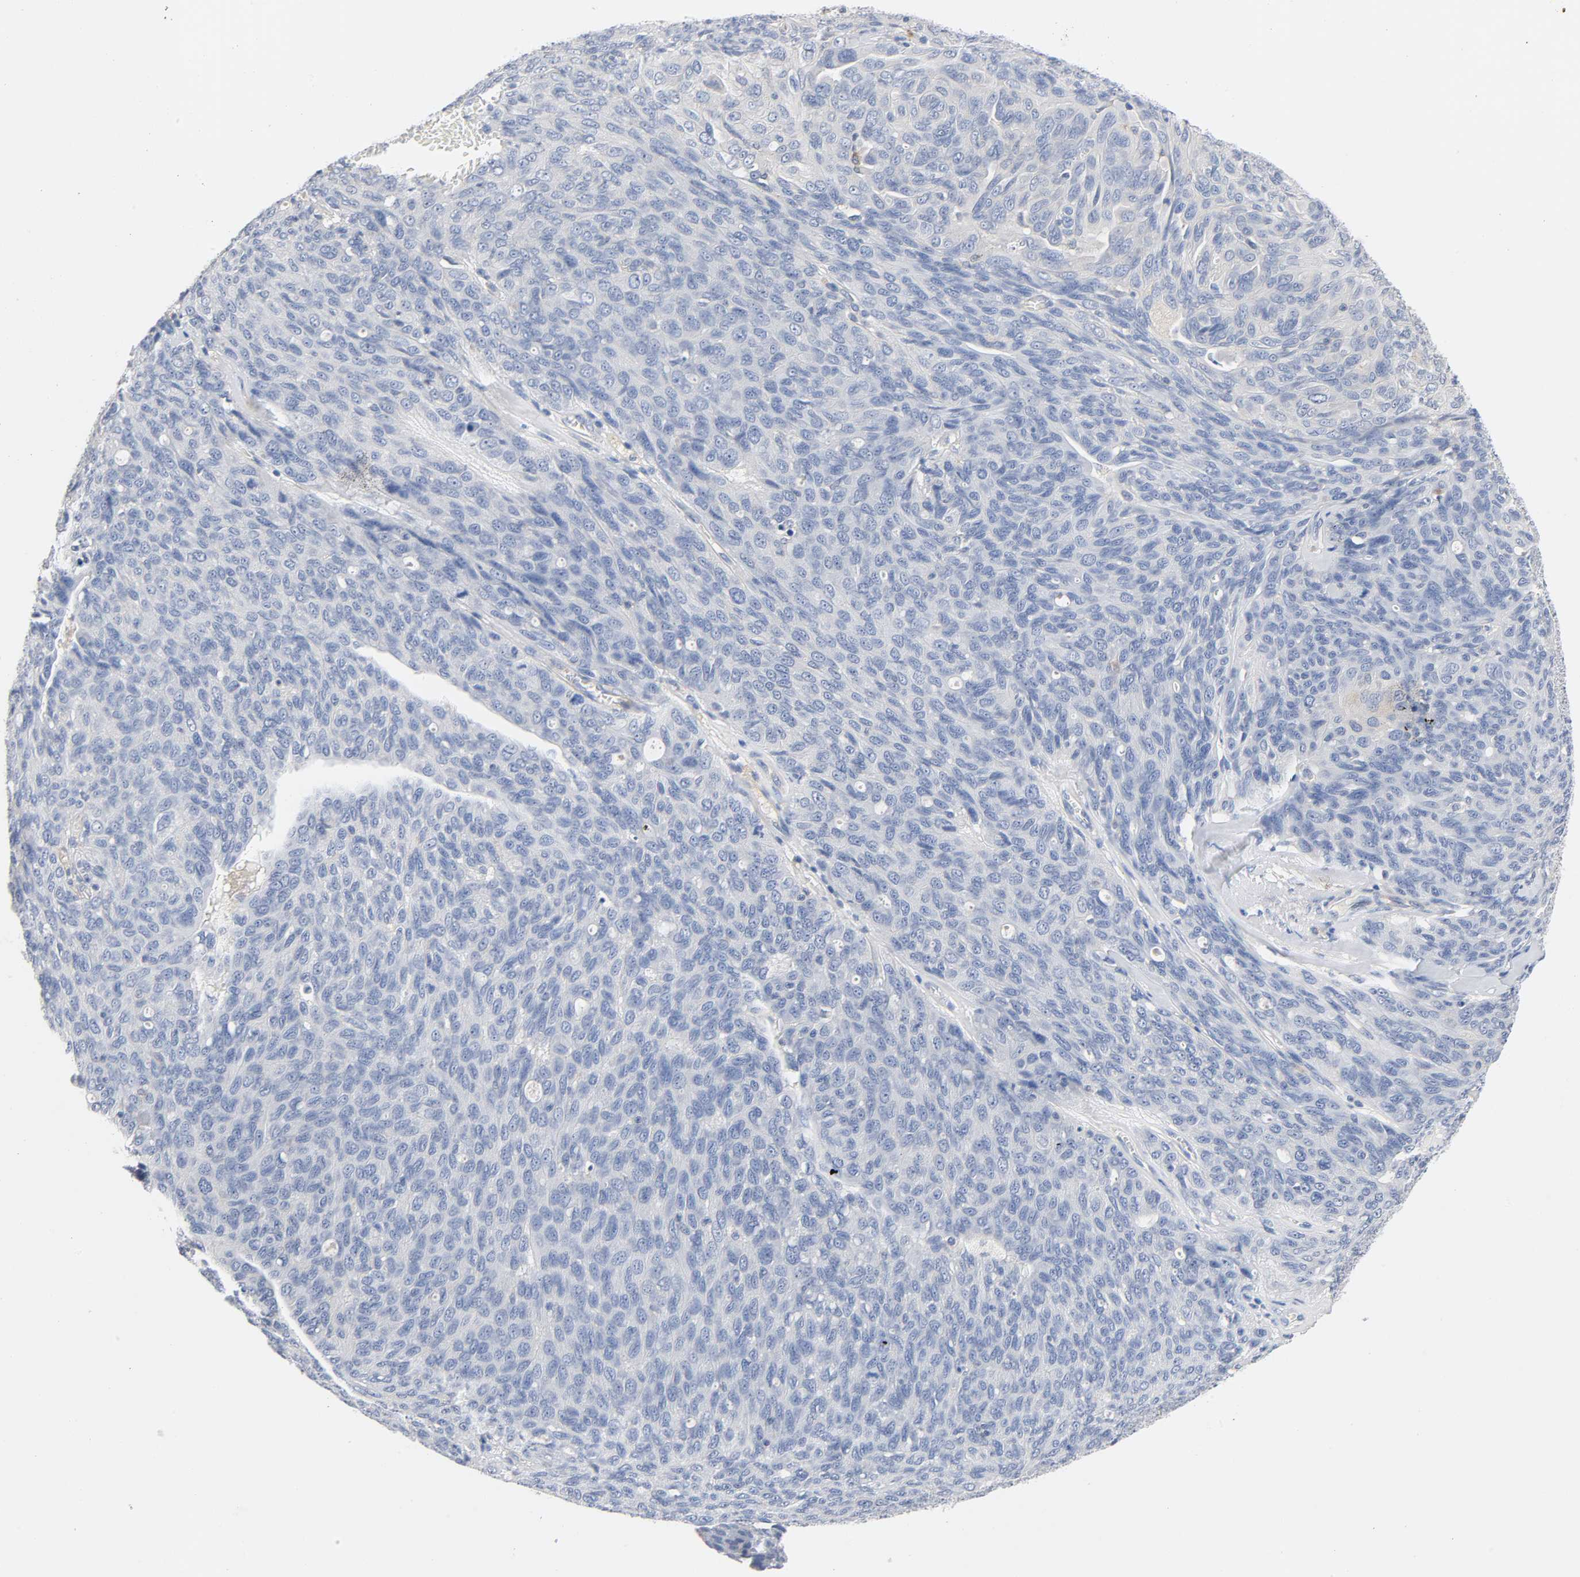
{"staining": {"intensity": "negative", "quantity": "none", "location": "none"}, "tissue": "ovarian cancer", "cell_type": "Tumor cells", "image_type": "cancer", "snomed": [{"axis": "morphology", "description": "Carcinoma, endometroid"}, {"axis": "topography", "description": "Ovary"}], "caption": "This is an immunohistochemistry micrograph of human ovarian endometroid carcinoma. There is no staining in tumor cells.", "gene": "MALT1", "patient": {"sex": "female", "age": 60}}